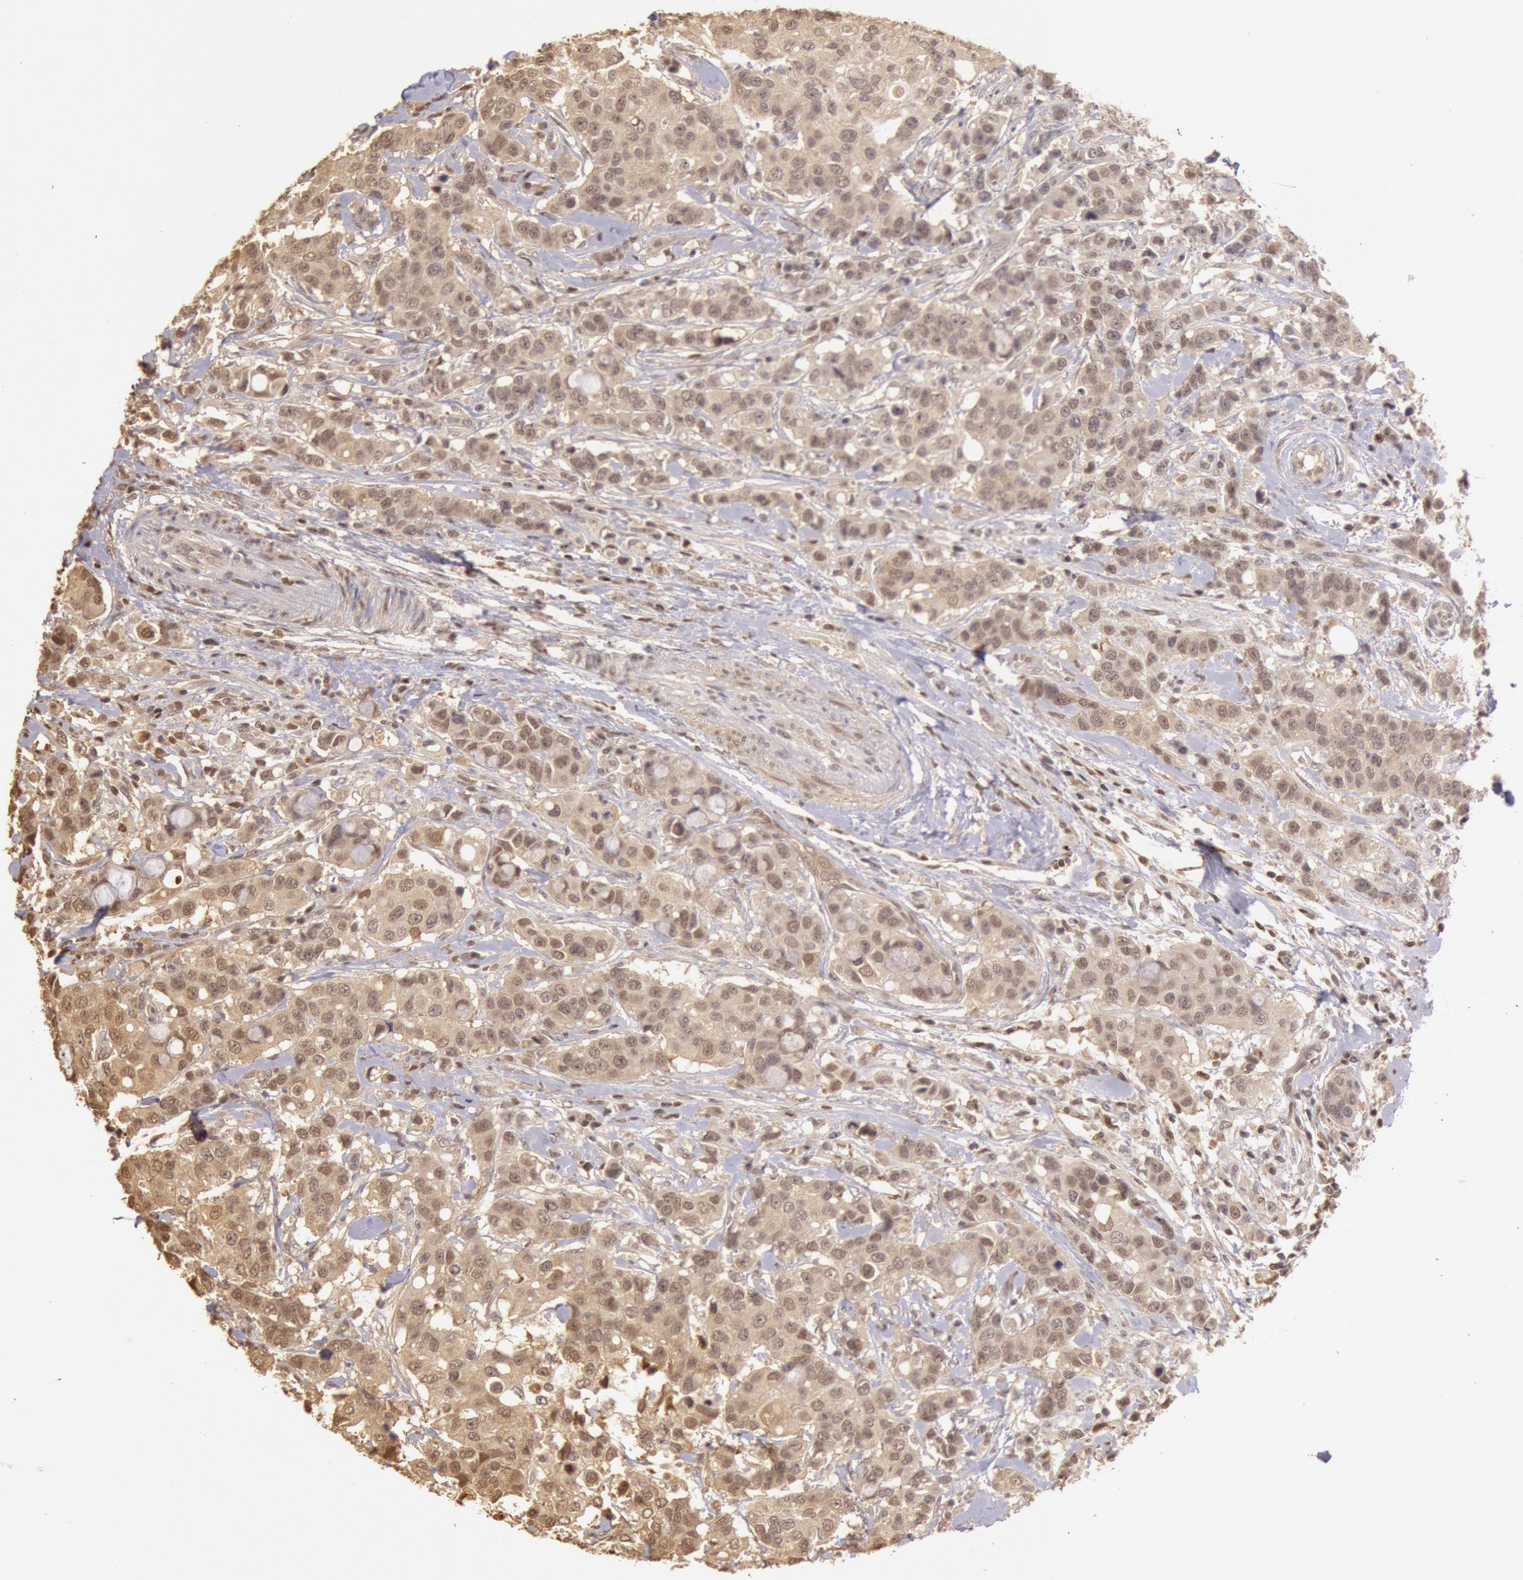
{"staining": {"intensity": "weak", "quantity": "25%-75%", "location": "cytoplasmic/membranous,nuclear"}, "tissue": "breast cancer", "cell_type": "Tumor cells", "image_type": "cancer", "snomed": [{"axis": "morphology", "description": "Duct carcinoma"}, {"axis": "topography", "description": "Breast"}], "caption": "This is an image of IHC staining of breast intraductal carcinoma, which shows weak positivity in the cytoplasmic/membranous and nuclear of tumor cells.", "gene": "SOD1", "patient": {"sex": "female", "age": 27}}